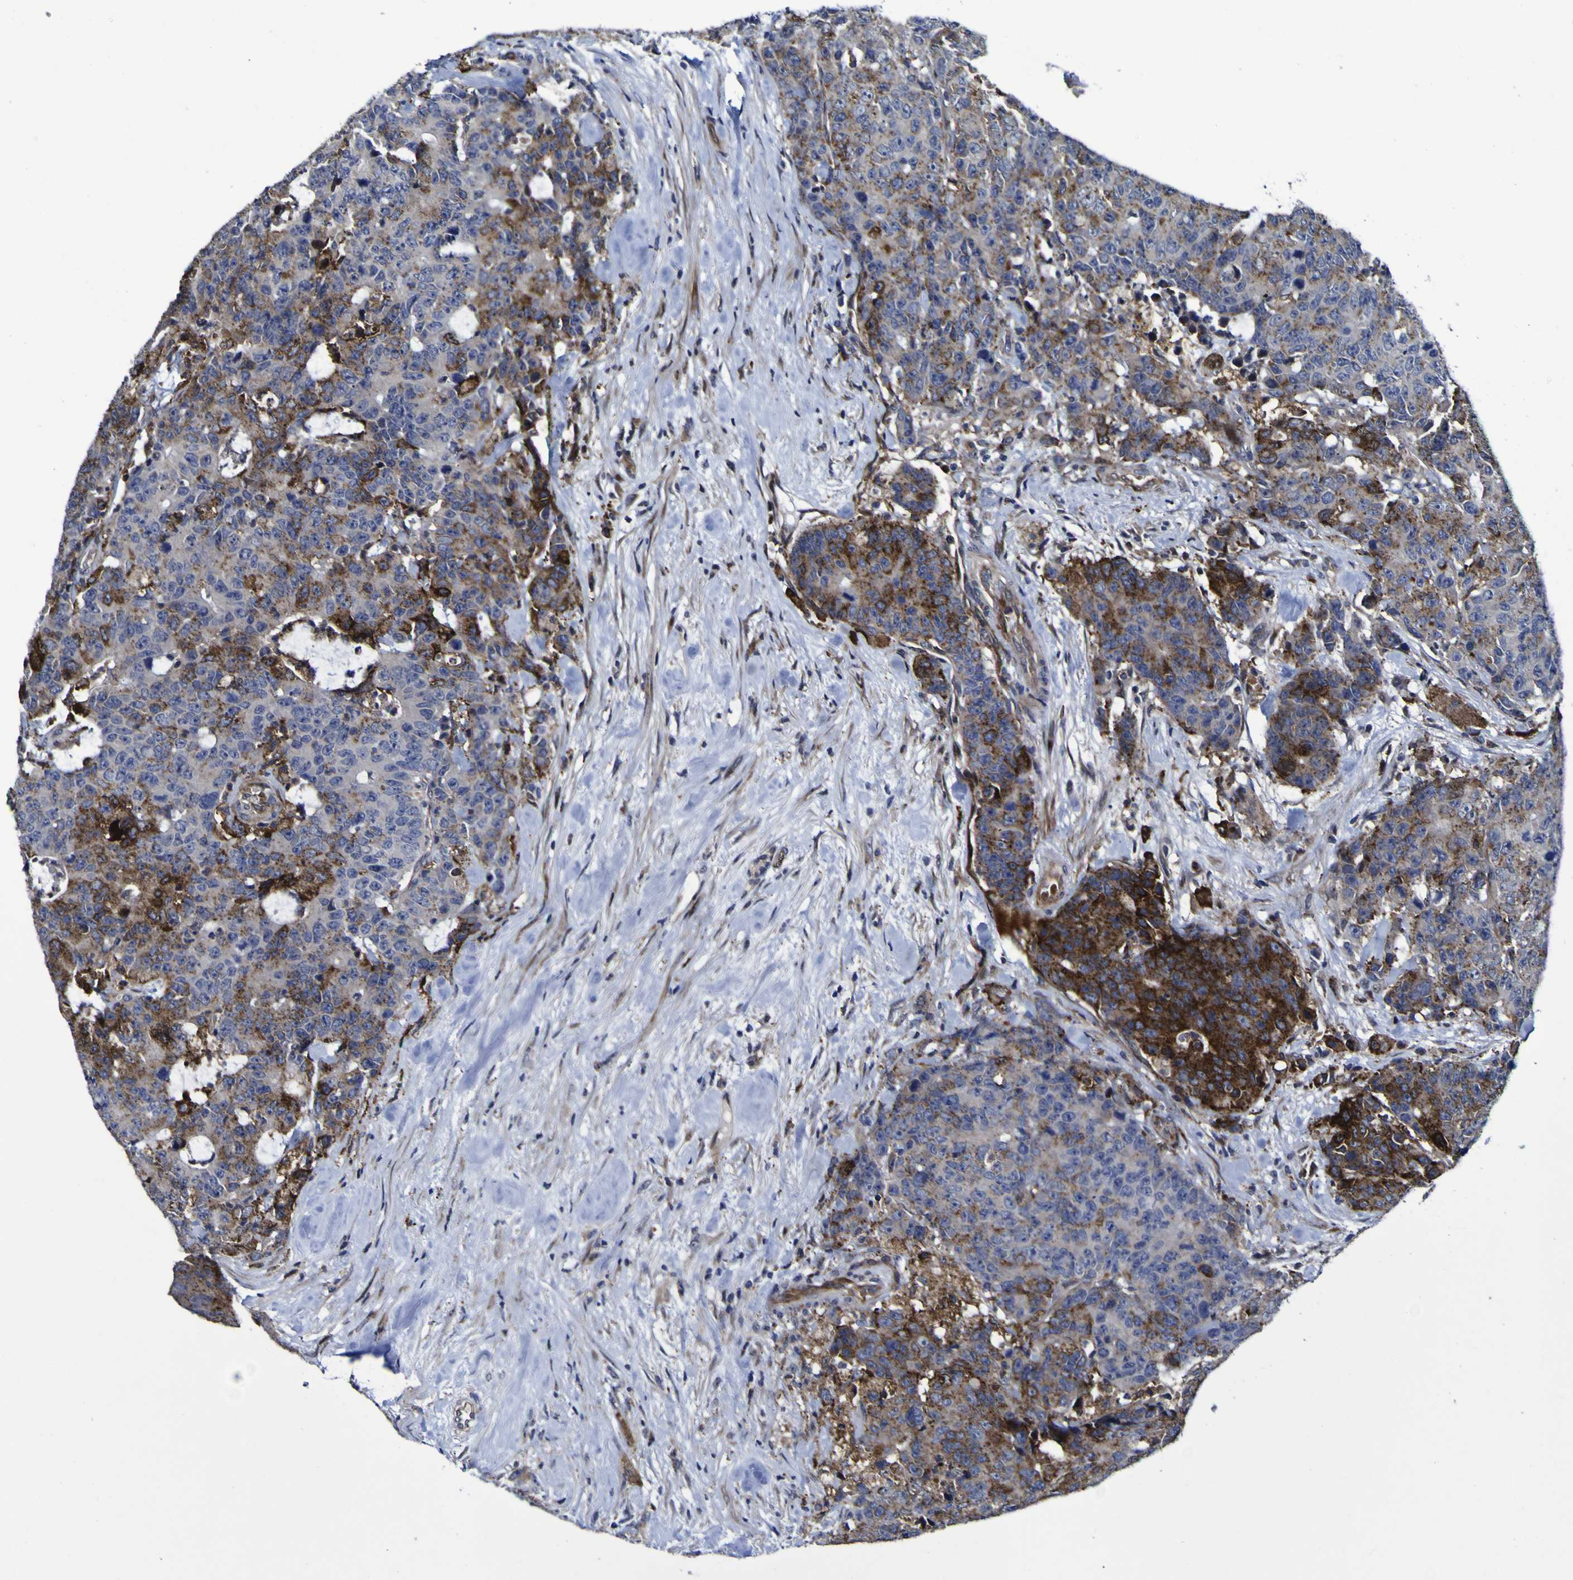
{"staining": {"intensity": "moderate", "quantity": "25%-75%", "location": "cytoplasmic/membranous"}, "tissue": "colorectal cancer", "cell_type": "Tumor cells", "image_type": "cancer", "snomed": [{"axis": "morphology", "description": "Adenocarcinoma, NOS"}, {"axis": "topography", "description": "Colon"}], "caption": "The image demonstrates staining of colorectal cancer, revealing moderate cytoplasmic/membranous protein positivity (brown color) within tumor cells.", "gene": "MGLL", "patient": {"sex": "female", "age": 86}}